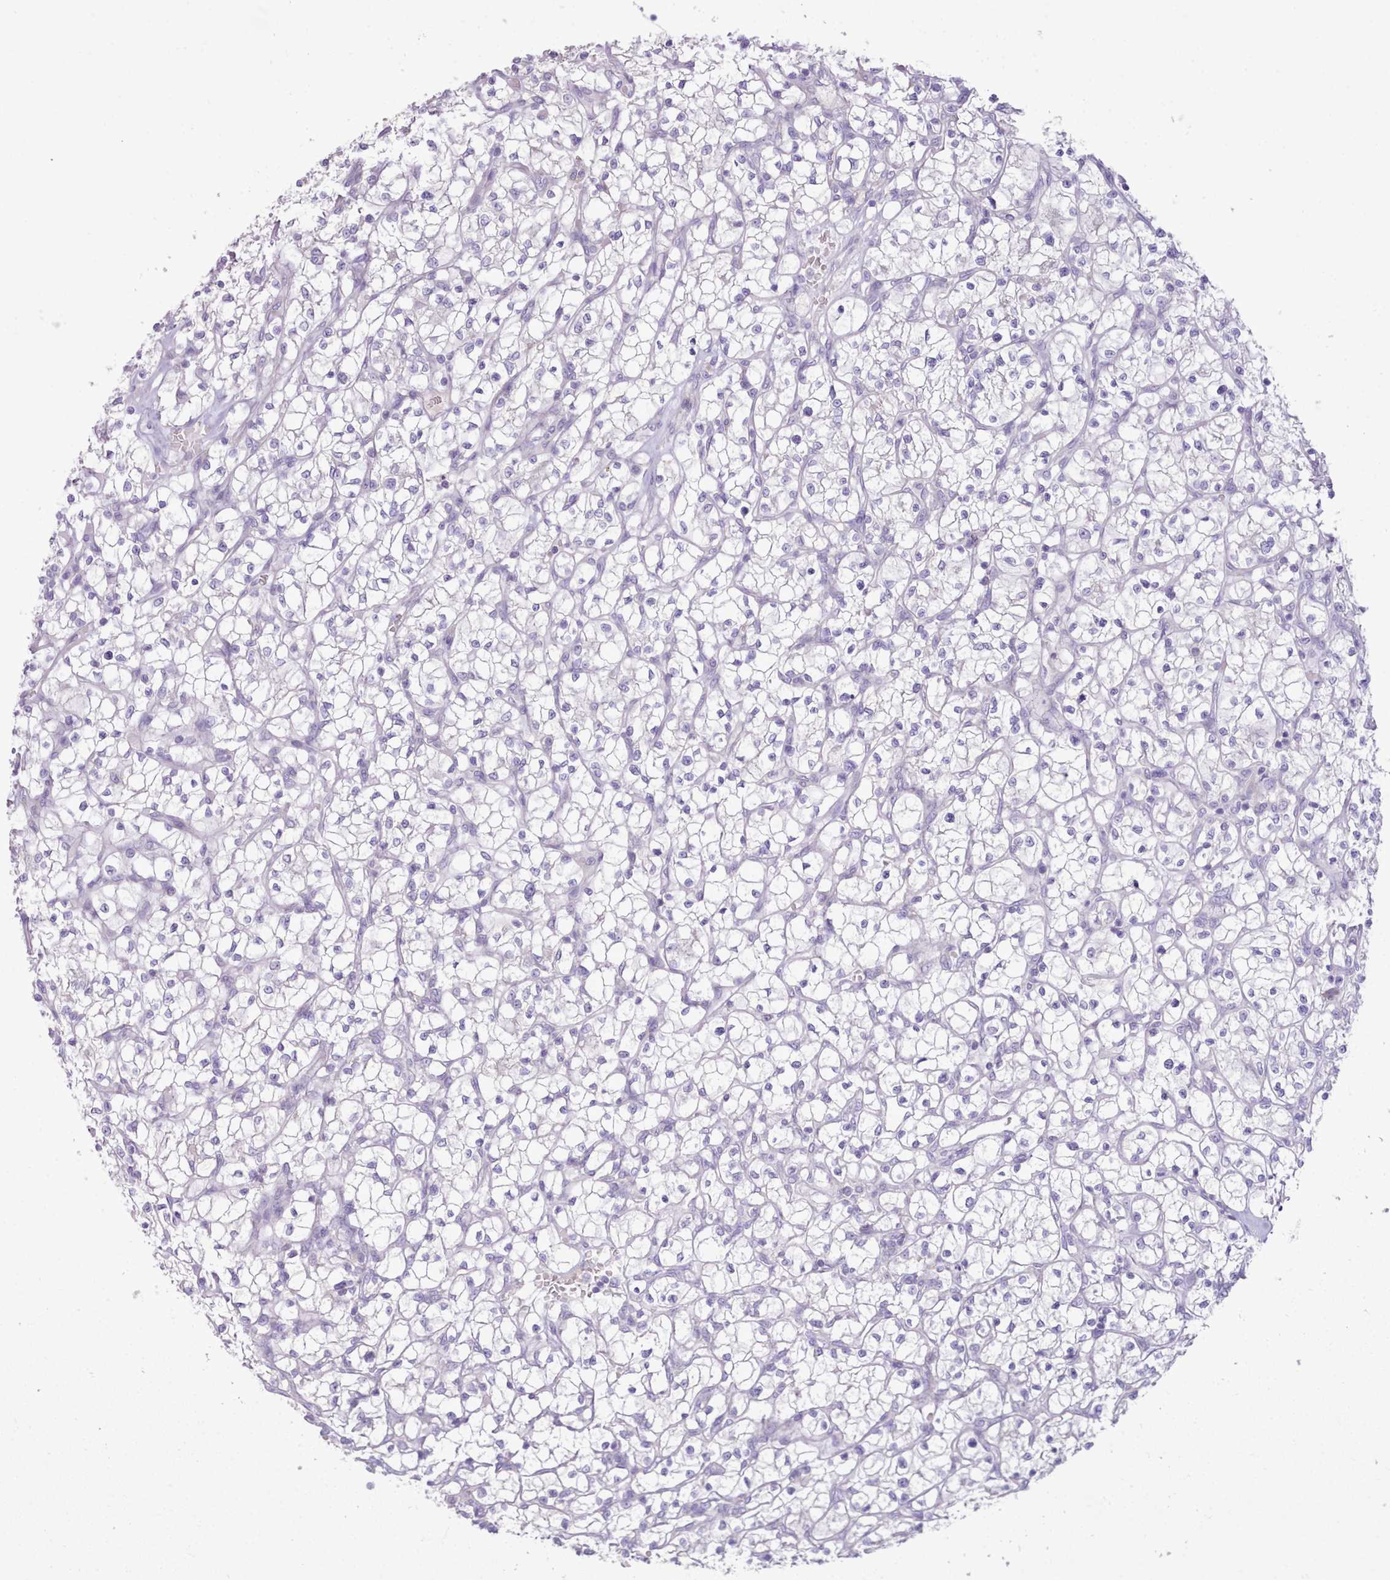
{"staining": {"intensity": "negative", "quantity": "none", "location": "none"}, "tissue": "renal cancer", "cell_type": "Tumor cells", "image_type": "cancer", "snomed": [{"axis": "morphology", "description": "Adenocarcinoma, NOS"}, {"axis": "topography", "description": "Kidney"}], "caption": "Micrograph shows no significant protein staining in tumor cells of renal cancer.", "gene": "CCL1", "patient": {"sex": "female", "age": 64}}